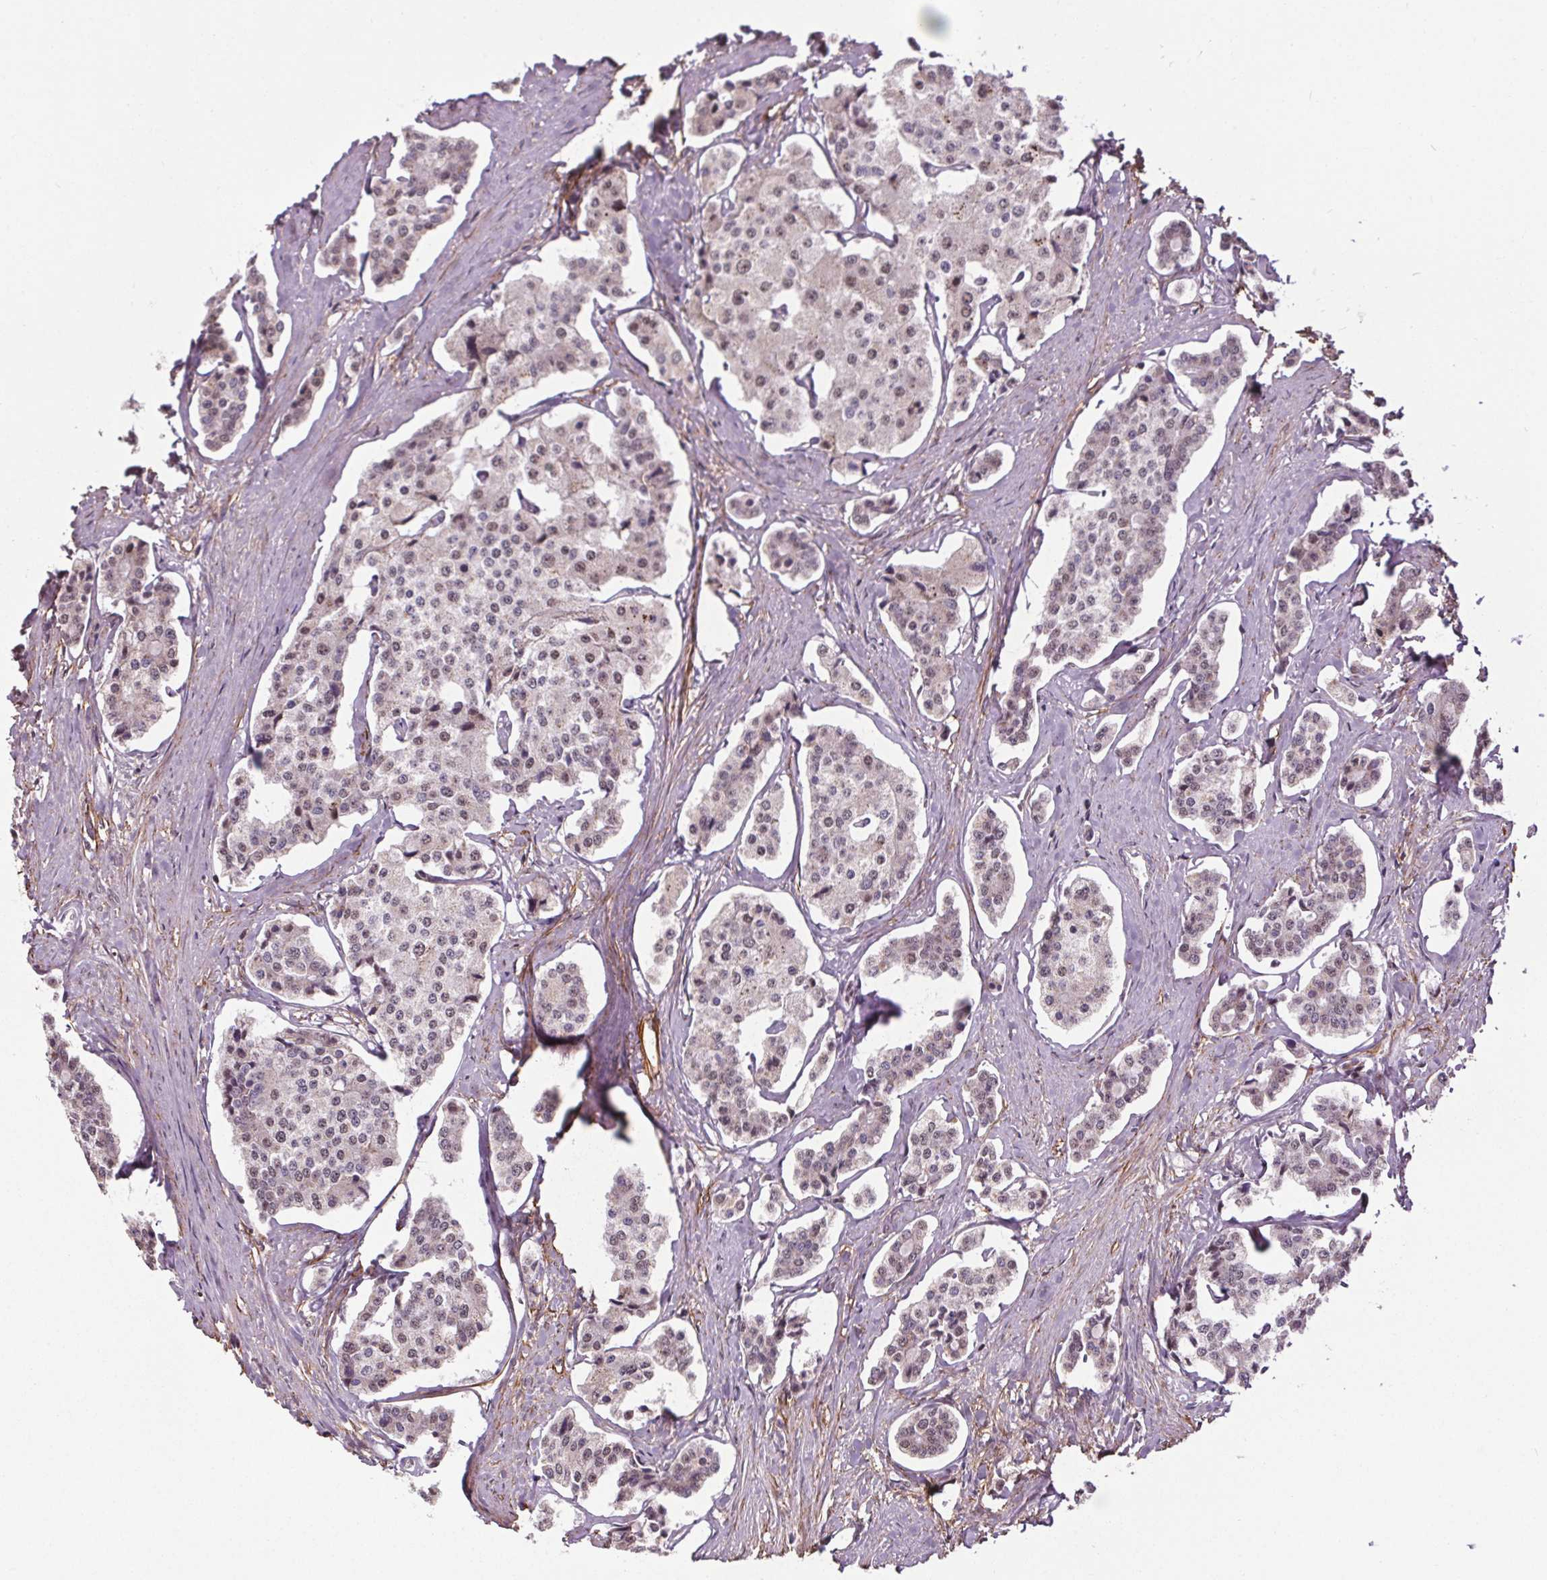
{"staining": {"intensity": "weak", "quantity": "<25%", "location": "nuclear"}, "tissue": "carcinoid", "cell_type": "Tumor cells", "image_type": "cancer", "snomed": [{"axis": "morphology", "description": "Carcinoid, malignant, NOS"}, {"axis": "topography", "description": "Small intestine"}], "caption": "High power microscopy image of an IHC micrograph of carcinoid, revealing no significant positivity in tumor cells.", "gene": "KIAA0232", "patient": {"sex": "female", "age": 65}}